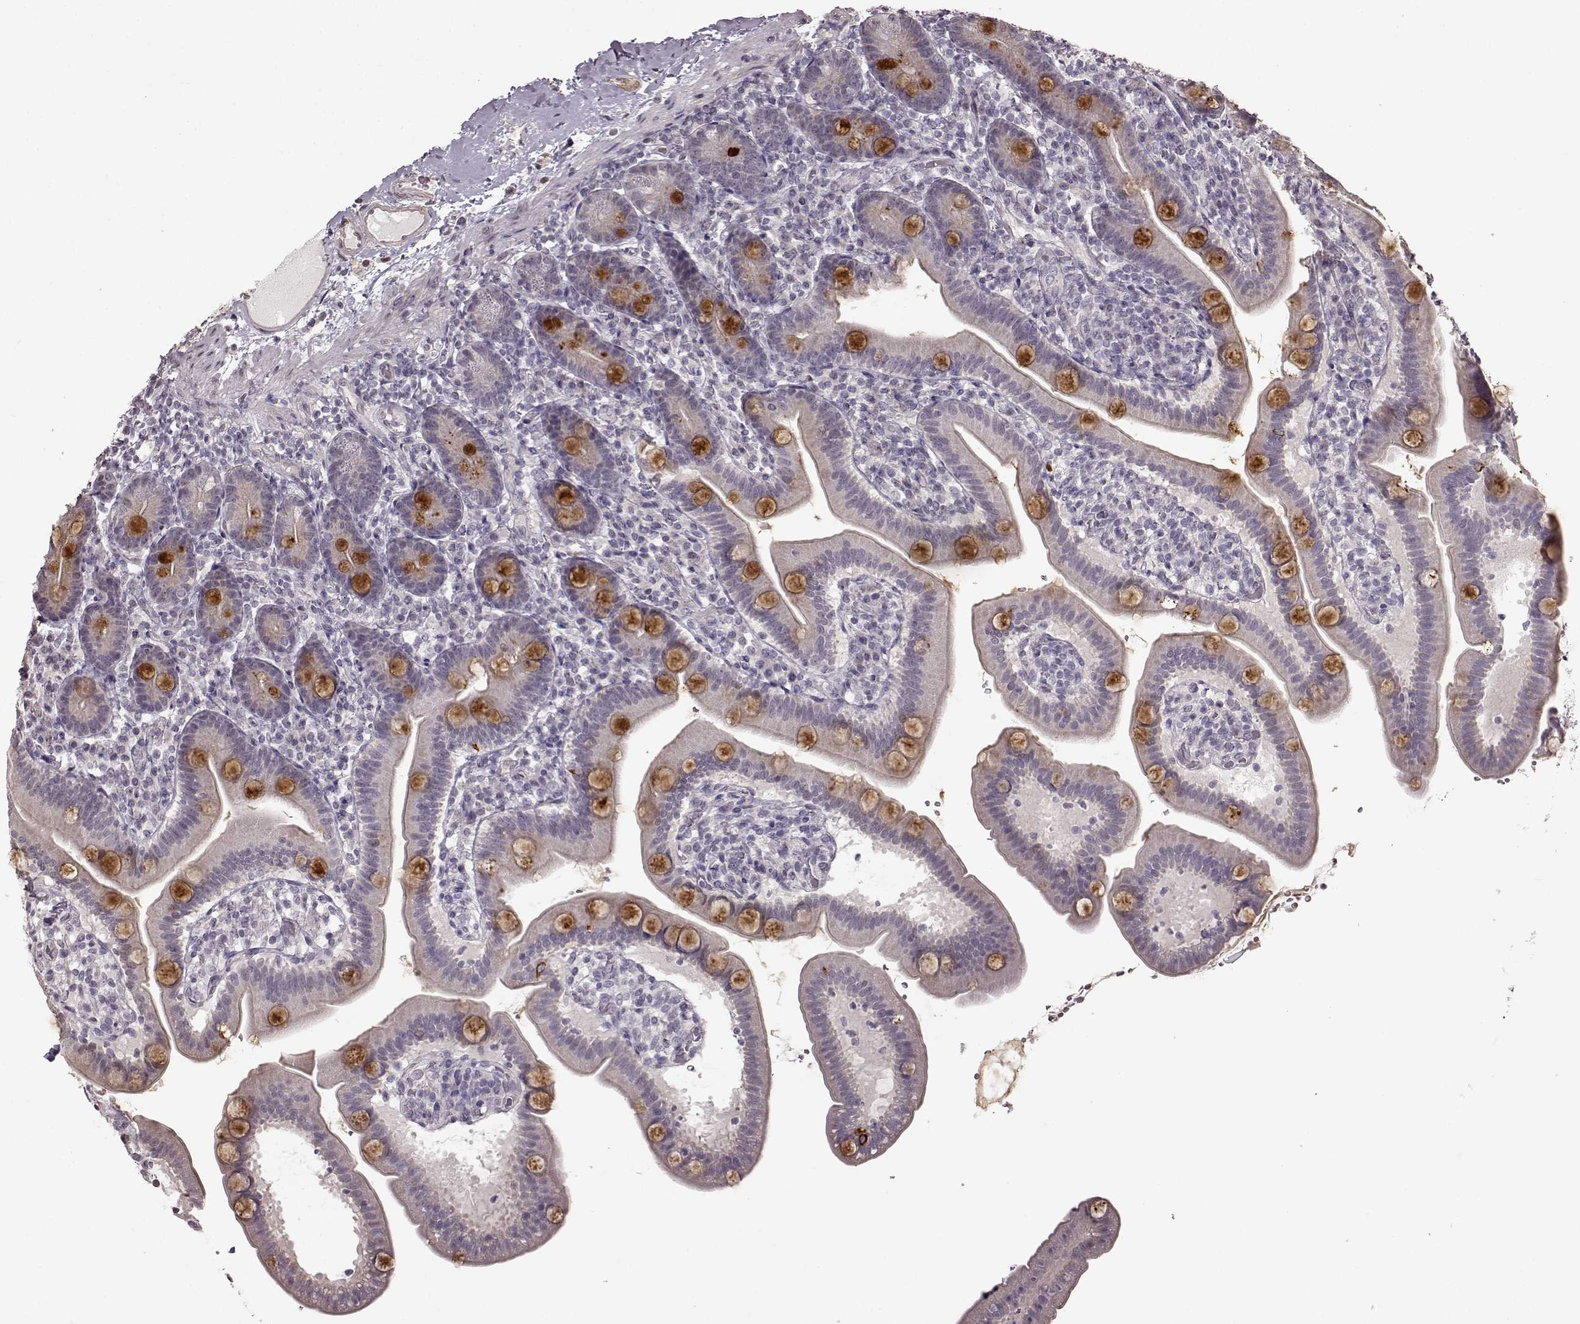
{"staining": {"intensity": "moderate", "quantity": "<25%", "location": "cytoplasmic/membranous"}, "tissue": "small intestine", "cell_type": "Glandular cells", "image_type": "normal", "snomed": [{"axis": "morphology", "description": "Normal tissue, NOS"}, {"axis": "topography", "description": "Small intestine"}], "caption": "This image demonstrates immunohistochemistry staining of normal small intestine, with low moderate cytoplasmic/membranous staining in approximately <25% of glandular cells.", "gene": "FSHB", "patient": {"sex": "male", "age": 66}}